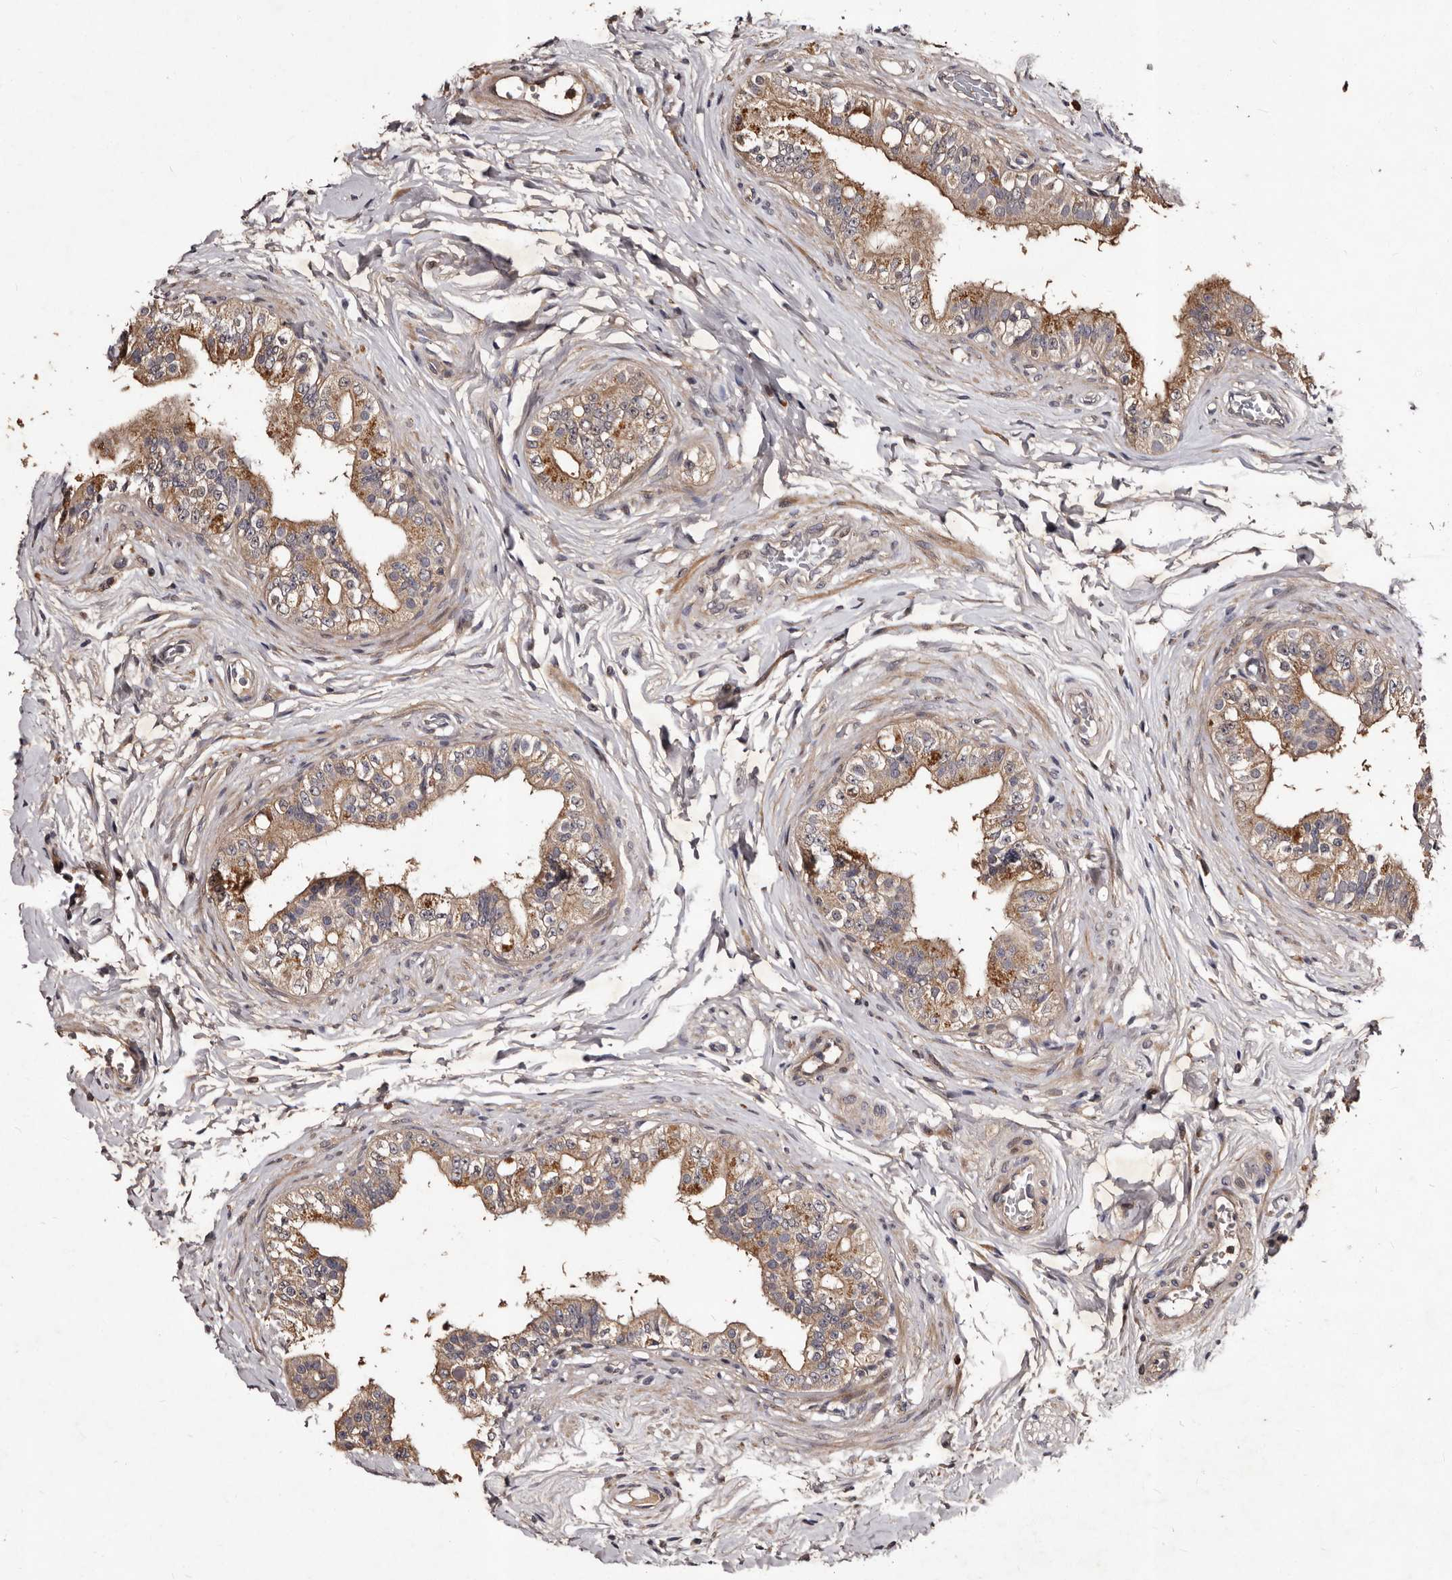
{"staining": {"intensity": "moderate", "quantity": "25%-75%", "location": "cytoplasmic/membranous"}, "tissue": "epididymis", "cell_type": "Glandular cells", "image_type": "normal", "snomed": [{"axis": "morphology", "description": "Normal tissue, NOS"}, {"axis": "topography", "description": "Testis"}, {"axis": "topography", "description": "Epididymis"}], "caption": "This is a histology image of immunohistochemistry (IHC) staining of unremarkable epididymis, which shows moderate positivity in the cytoplasmic/membranous of glandular cells.", "gene": "MKRN3", "patient": {"sex": "male", "age": 36}}